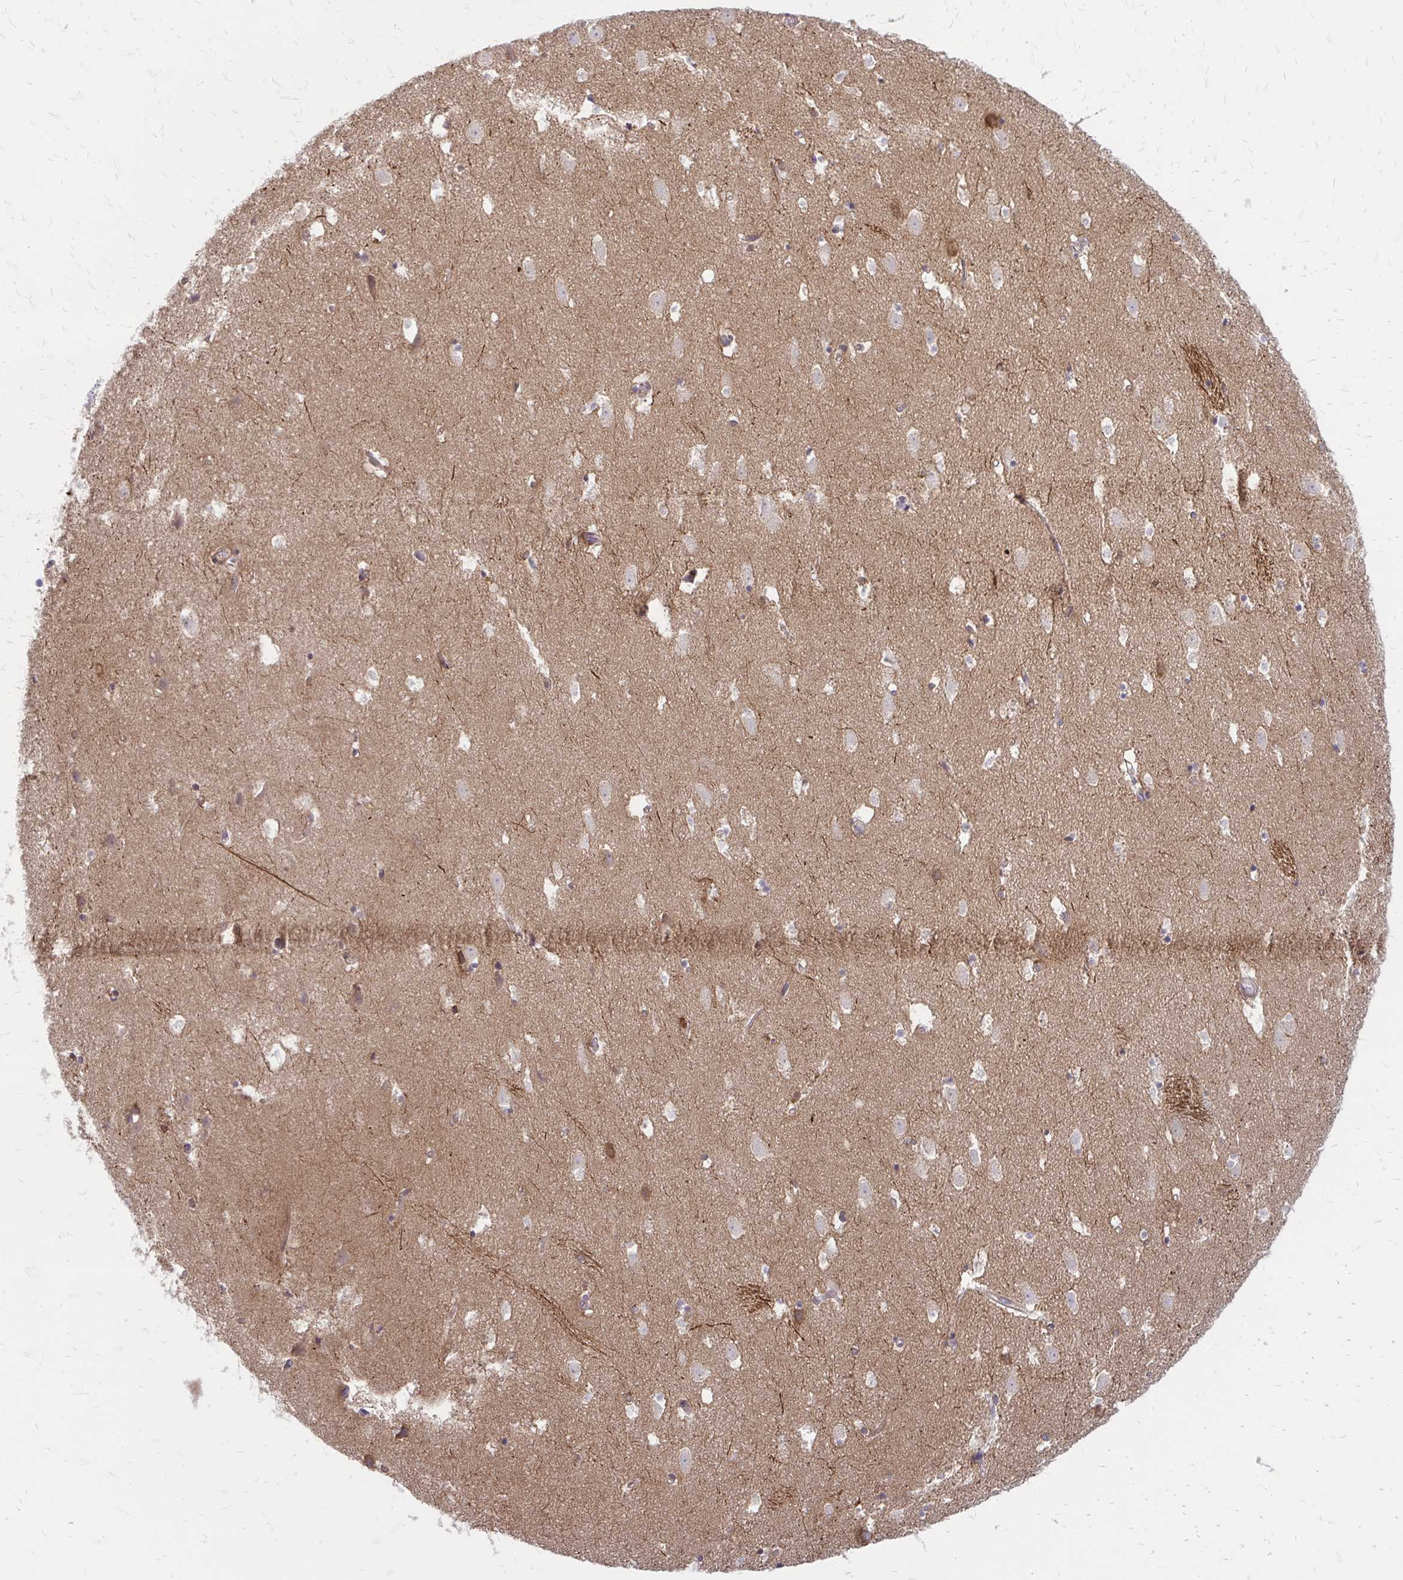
{"staining": {"intensity": "negative", "quantity": "none", "location": "none"}, "tissue": "caudate", "cell_type": "Glial cells", "image_type": "normal", "snomed": [{"axis": "morphology", "description": "Normal tissue, NOS"}, {"axis": "topography", "description": "Lateral ventricle wall"}], "caption": "Caudate was stained to show a protein in brown. There is no significant expression in glial cells. (DAB (3,3'-diaminobenzidine) immunohistochemistry, high magnification).", "gene": "ASAP1", "patient": {"sex": "male", "age": 37}}